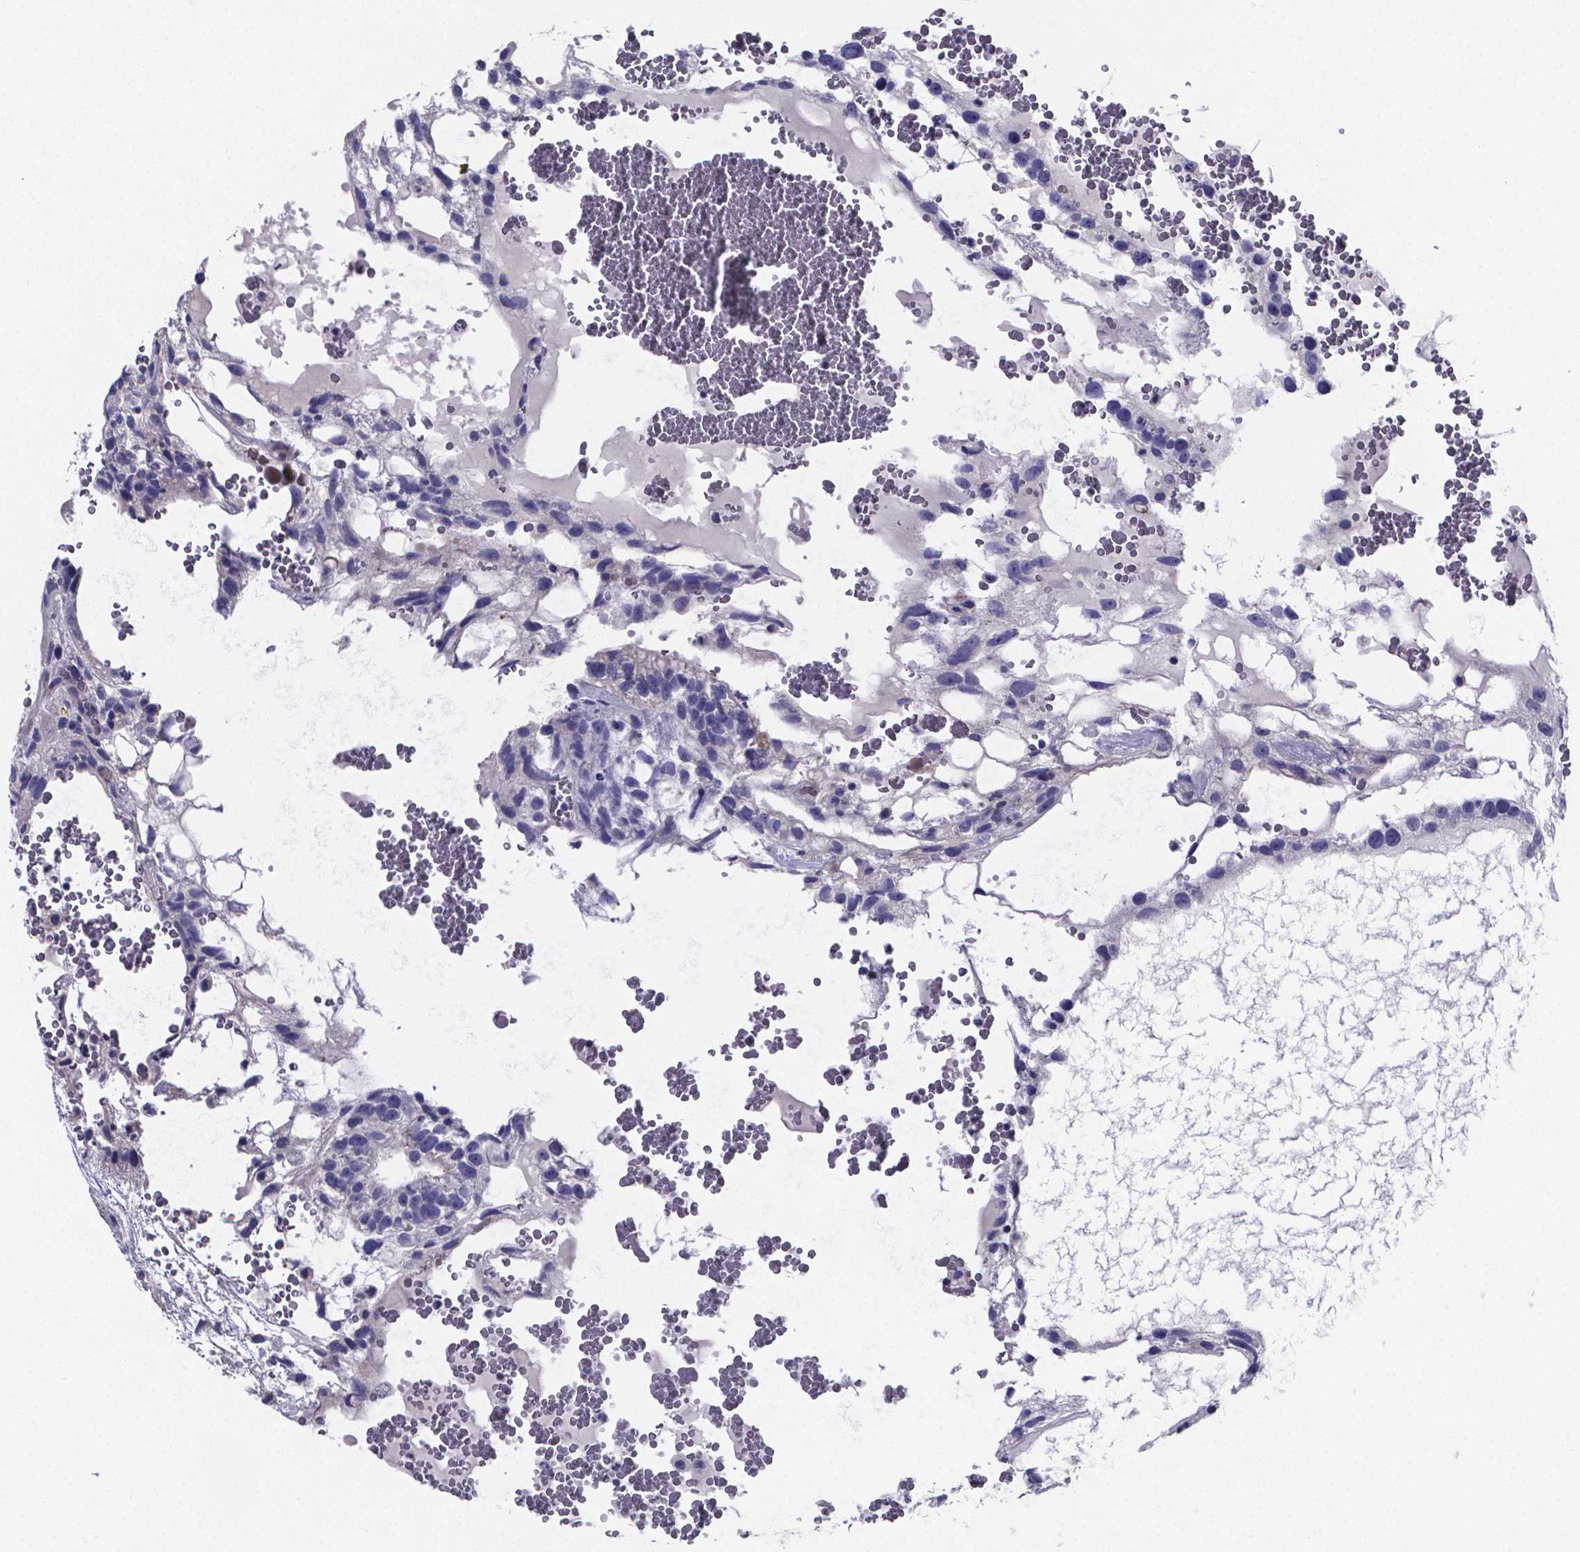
{"staining": {"intensity": "negative", "quantity": "none", "location": "none"}, "tissue": "testis cancer", "cell_type": "Tumor cells", "image_type": "cancer", "snomed": [{"axis": "morphology", "description": "Normal tissue, NOS"}, {"axis": "morphology", "description": "Carcinoma, Embryonal, NOS"}, {"axis": "topography", "description": "Testis"}], "caption": "High magnification brightfield microscopy of testis embryonal carcinoma stained with DAB (brown) and counterstained with hematoxylin (blue): tumor cells show no significant staining.", "gene": "SFRP4", "patient": {"sex": "male", "age": 32}}